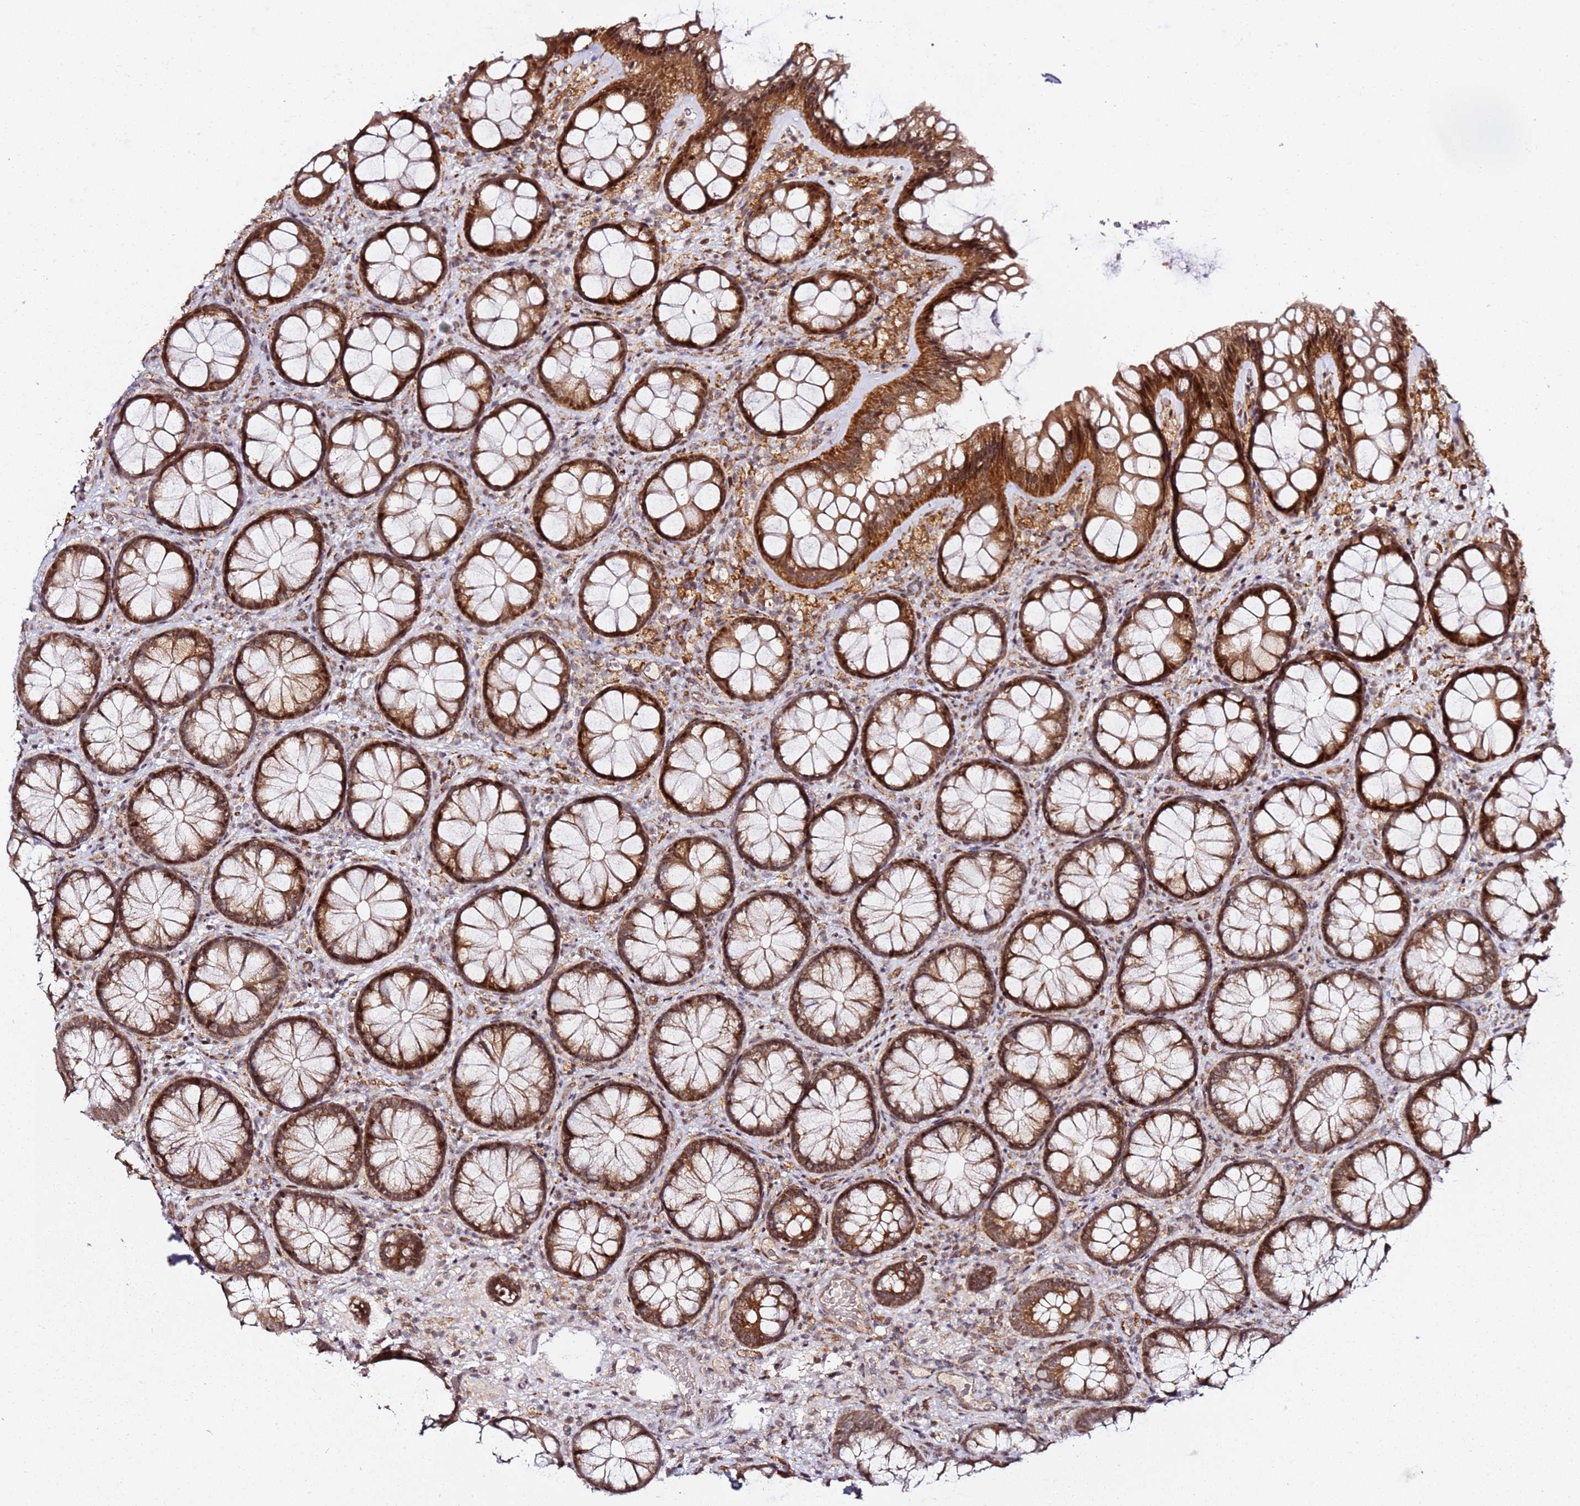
{"staining": {"intensity": "moderate", "quantity": ">75%", "location": "nuclear"}, "tissue": "colon", "cell_type": "Endothelial cells", "image_type": "normal", "snomed": [{"axis": "morphology", "description": "Normal tissue, NOS"}, {"axis": "topography", "description": "Colon"}], "caption": "DAB immunohistochemical staining of benign colon shows moderate nuclear protein staining in about >75% of endothelial cells. (Stains: DAB (3,3'-diaminobenzidine) in brown, nuclei in blue, Microscopy: brightfield microscopy at high magnification).", "gene": "TP53AIP1", "patient": {"sex": "male", "age": 46}}